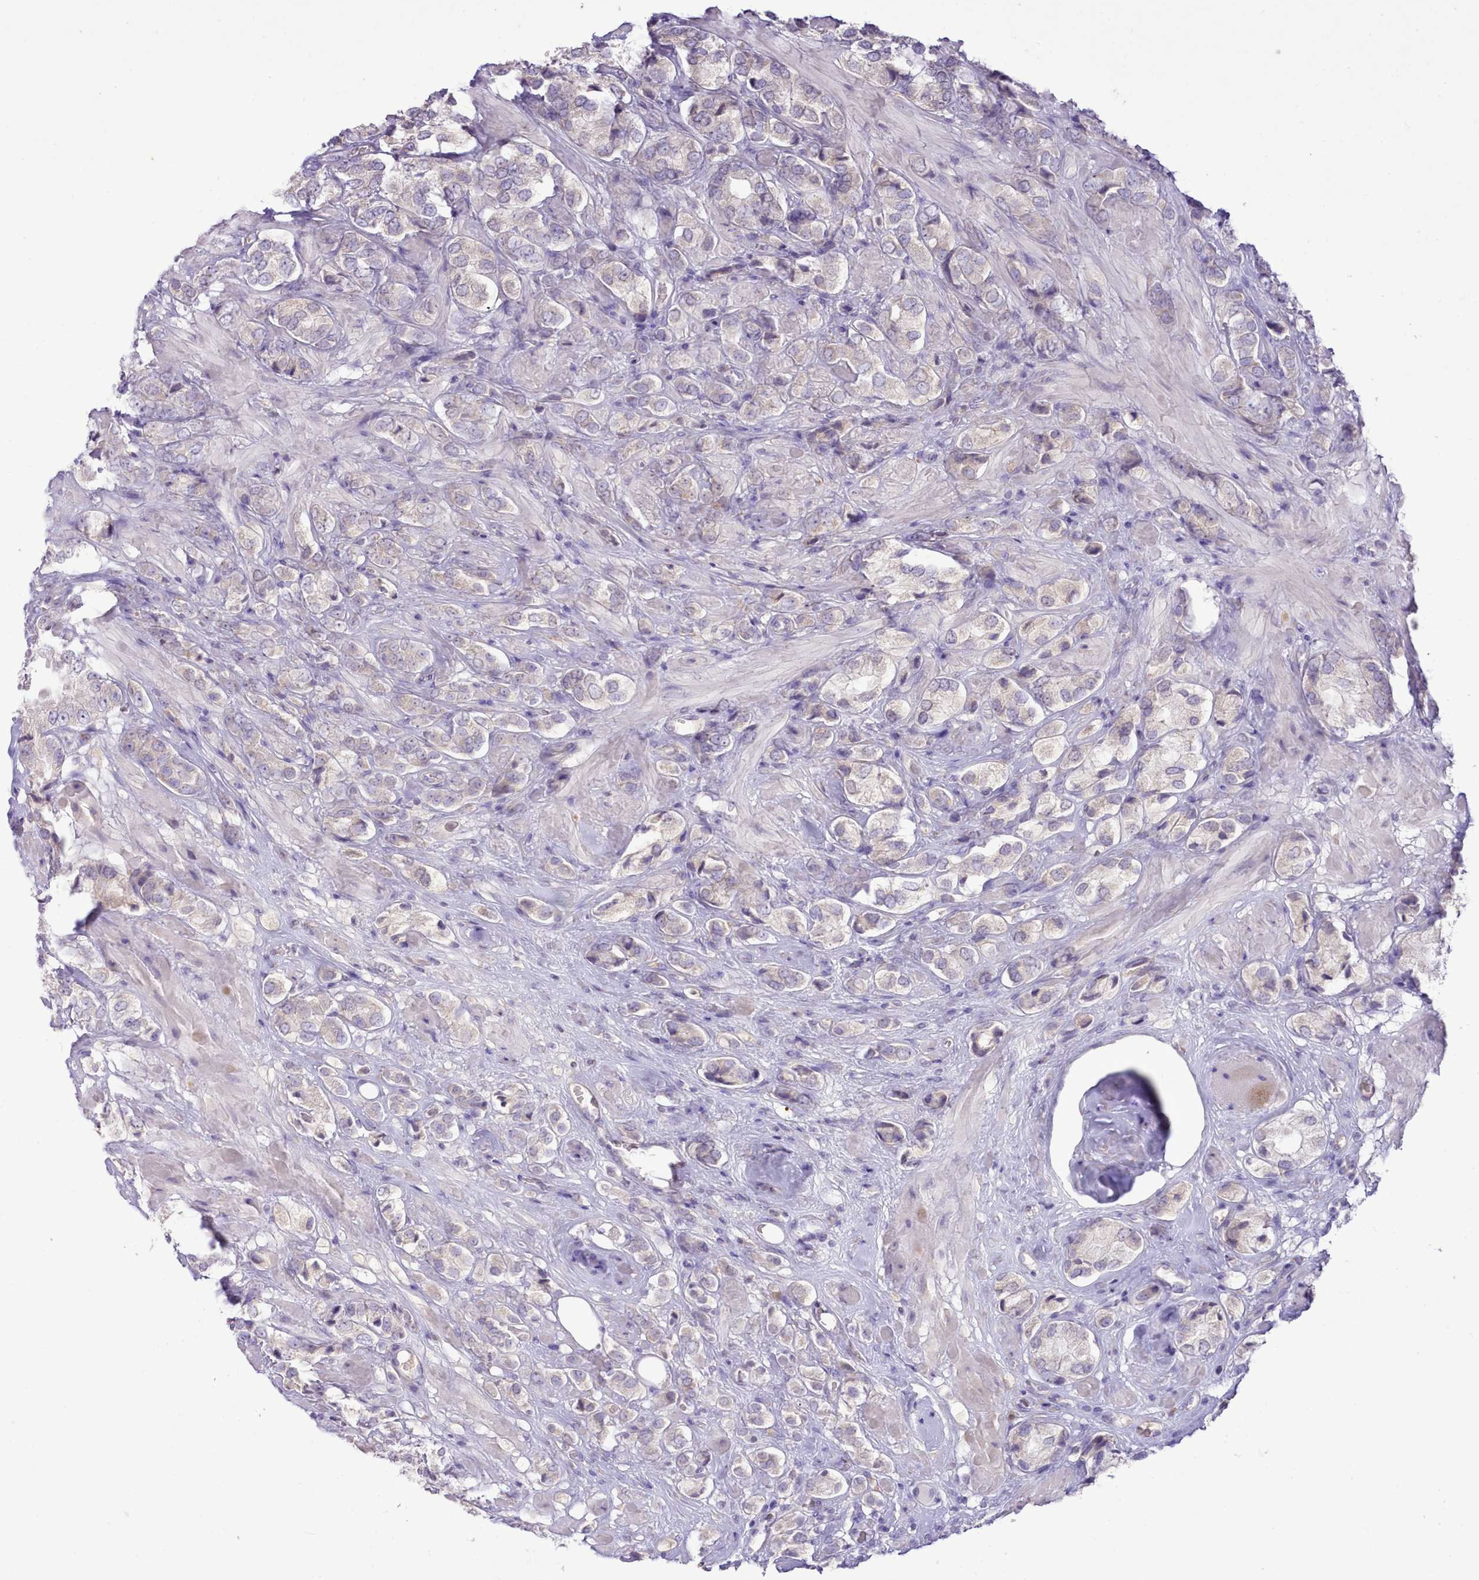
{"staining": {"intensity": "negative", "quantity": "none", "location": "none"}, "tissue": "prostate cancer", "cell_type": "Tumor cells", "image_type": "cancer", "snomed": [{"axis": "morphology", "description": "Adenocarcinoma, High grade"}, {"axis": "topography", "description": "Prostate and seminal vesicle, NOS"}], "caption": "This is an IHC histopathology image of prostate cancer. There is no expression in tumor cells.", "gene": "CCL1", "patient": {"sex": "male", "age": 64}}